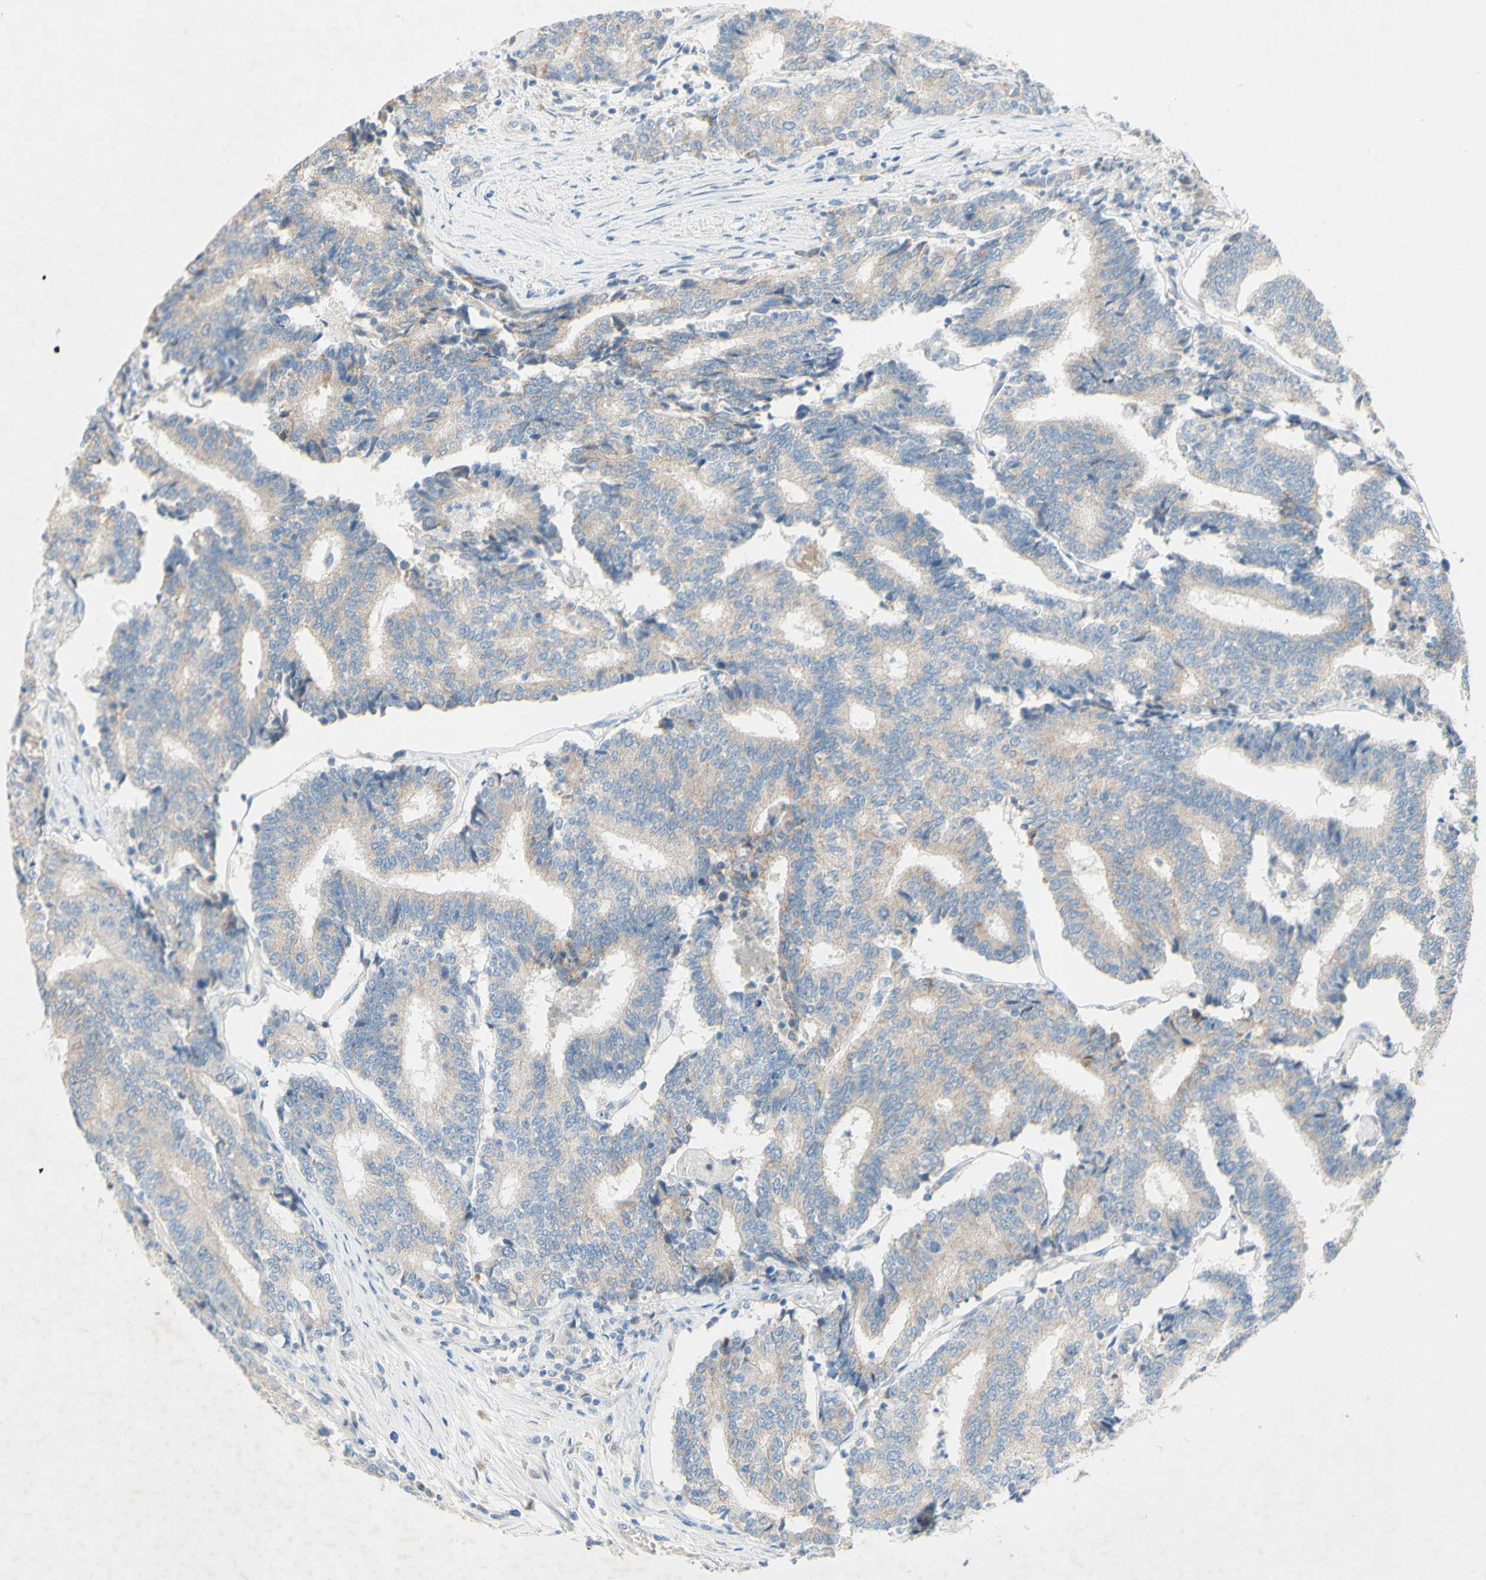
{"staining": {"intensity": "negative", "quantity": "none", "location": "none"}, "tissue": "prostate cancer", "cell_type": "Tumor cells", "image_type": "cancer", "snomed": [{"axis": "morphology", "description": "Normal tissue, NOS"}, {"axis": "morphology", "description": "Adenocarcinoma, High grade"}, {"axis": "topography", "description": "Prostate"}, {"axis": "topography", "description": "Seminal veicle"}], "caption": "The photomicrograph reveals no staining of tumor cells in high-grade adenocarcinoma (prostate).", "gene": "ACADL", "patient": {"sex": "male", "age": 55}}